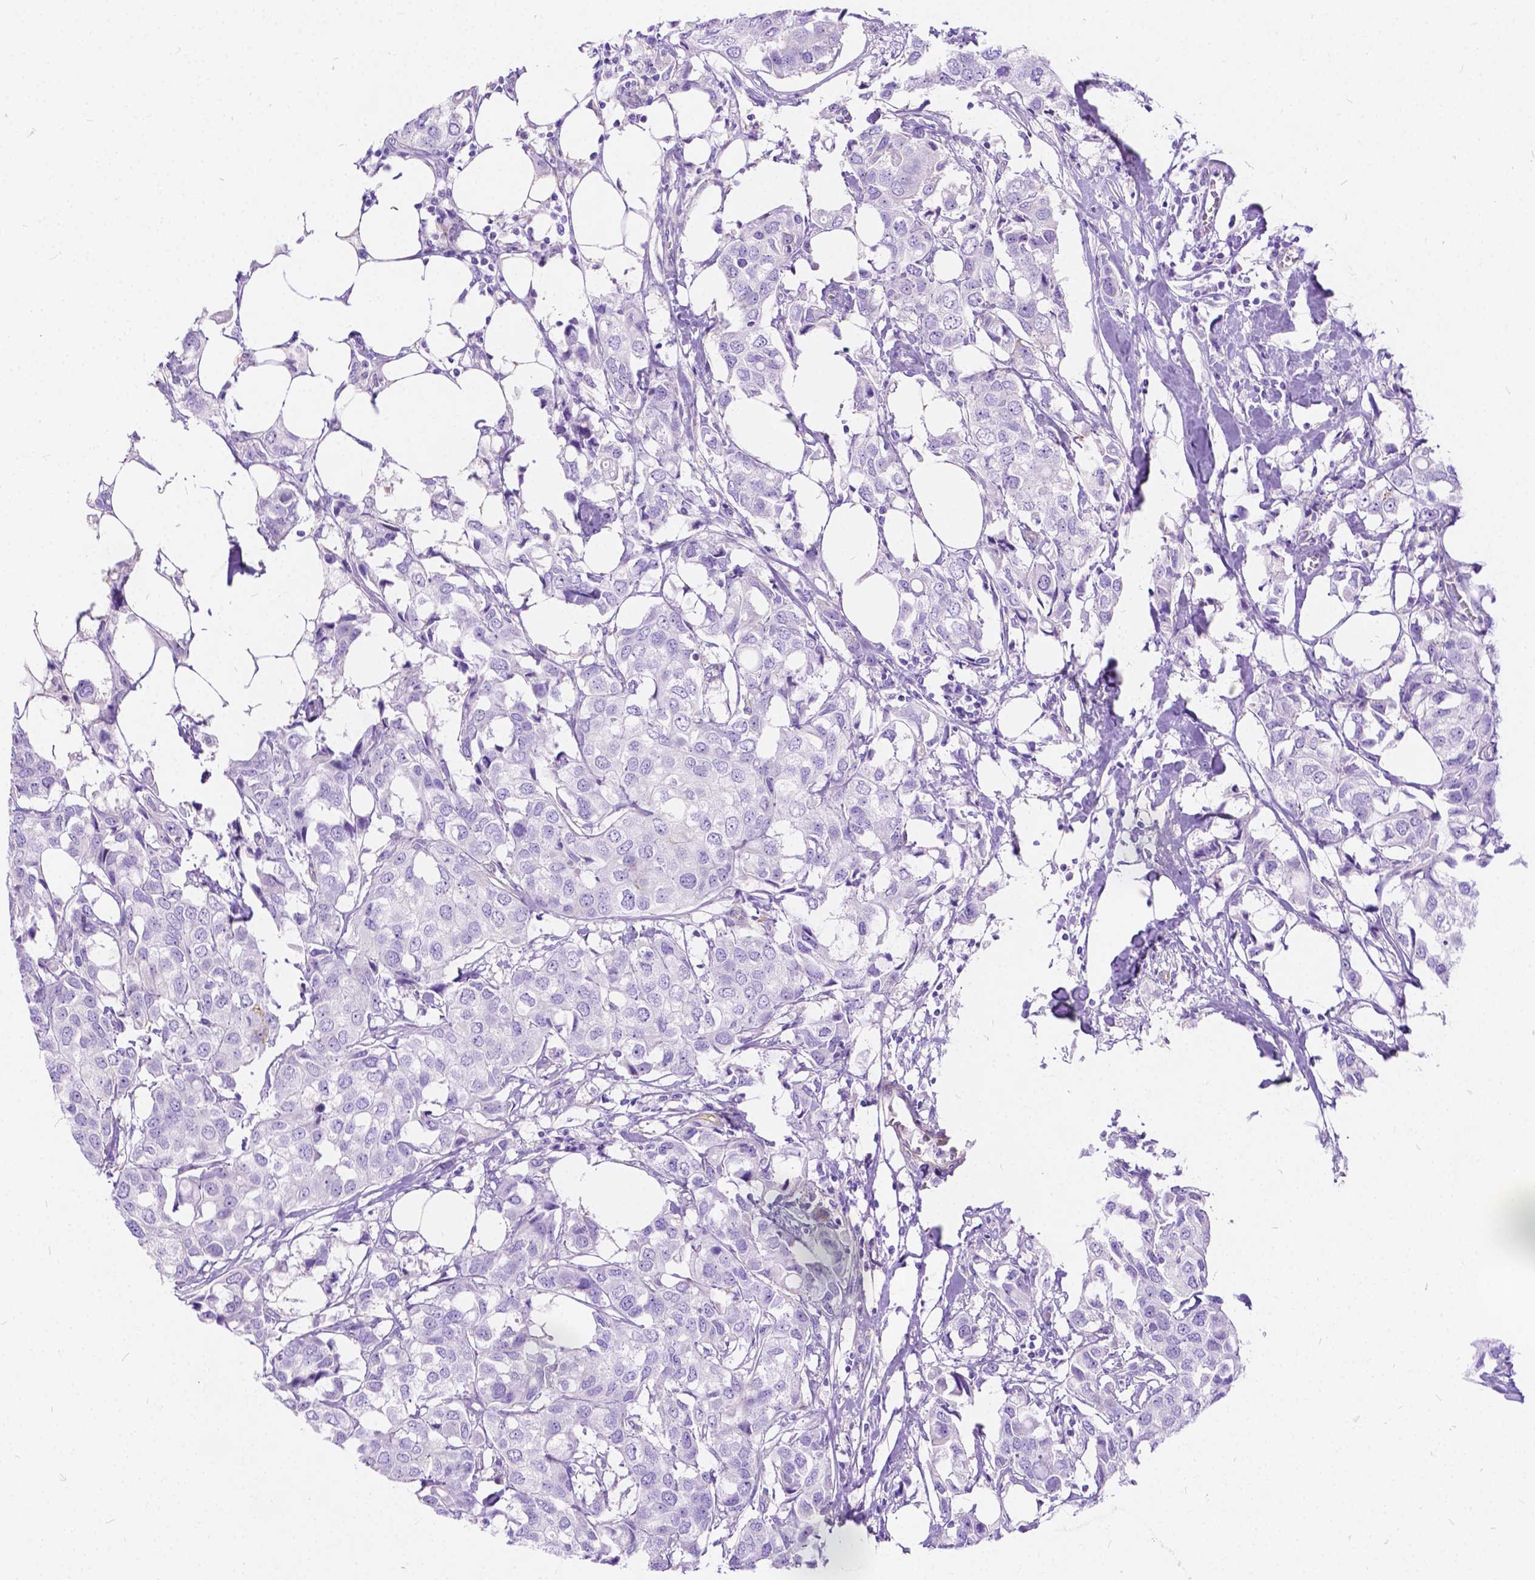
{"staining": {"intensity": "negative", "quantity": "none", "location": "none"}, "tissue": "breast cancer", "cell_type": "Tumor cells", "image_type": "cancer", "snomed": [{"axis": "morphology", "description": "Duct carcinoma"}, {"axis": "topography", "description": "Breast"}], "caption": "The image shows no significant staining in tumor cells of intraductal carcinoma (breast).", "gene": "CHRM1", "patient": {"sex": "female", "age": 80}}